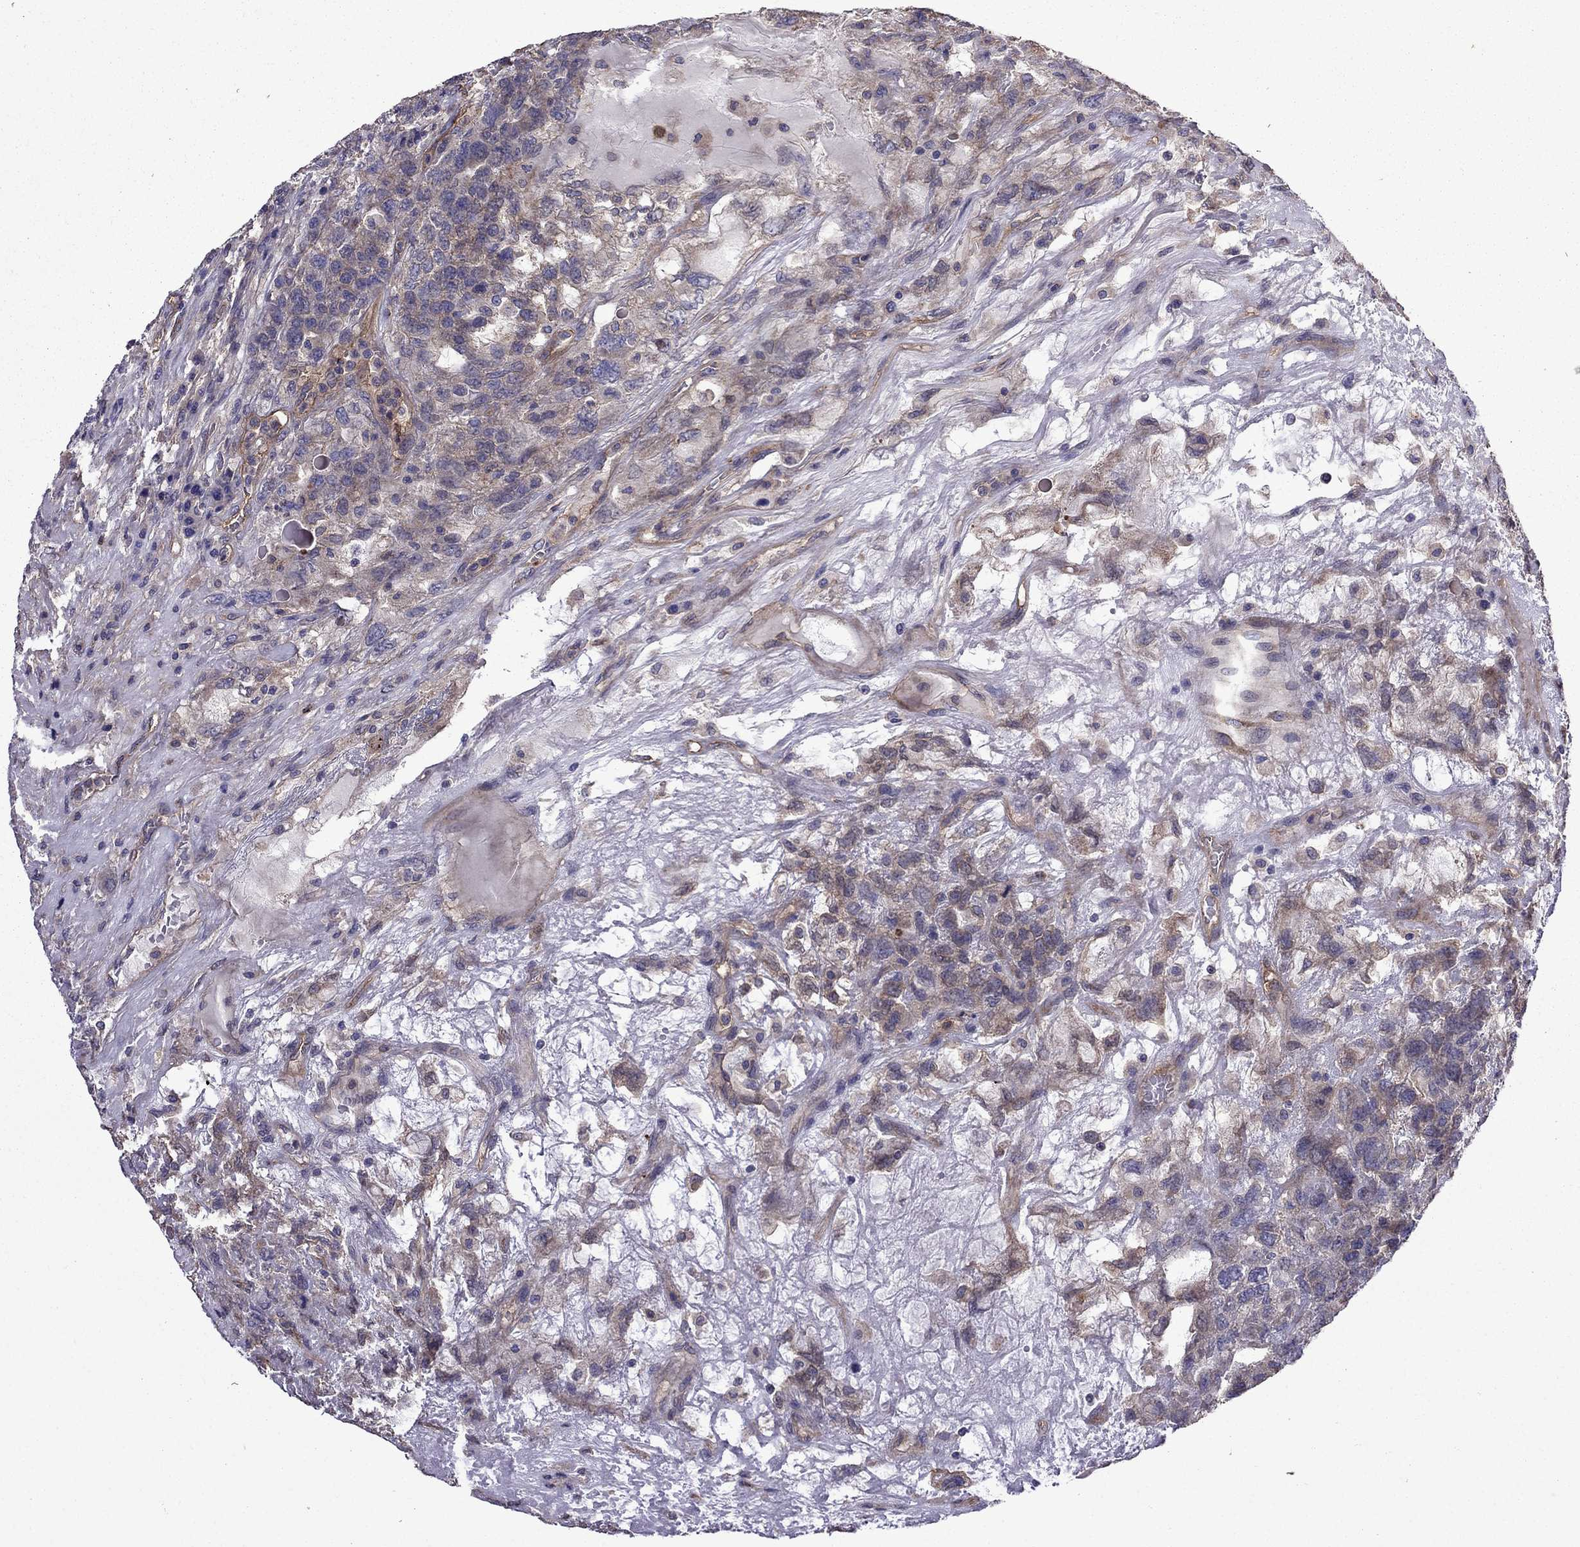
{"staining": {"intensity": "weak", "quantity": "<25%", "location": "cytoplasmic/membranous"}, "tissue": "testis cancer", "cell_type": "Tumor cells", "image_type": "cancer", "snomed": [{"axis": "morphology", "description": "Seminoma, NOS"}, {"axis": "topography", "description": "Testis"}], "caption": "DAB (3,3'-diaminobenzidine) immunohistochemical staining of human testis cancer displays no significant expression in tumor cells.", "gene": "ITGB1", "patient": {"sex": "male", "age": 52}}